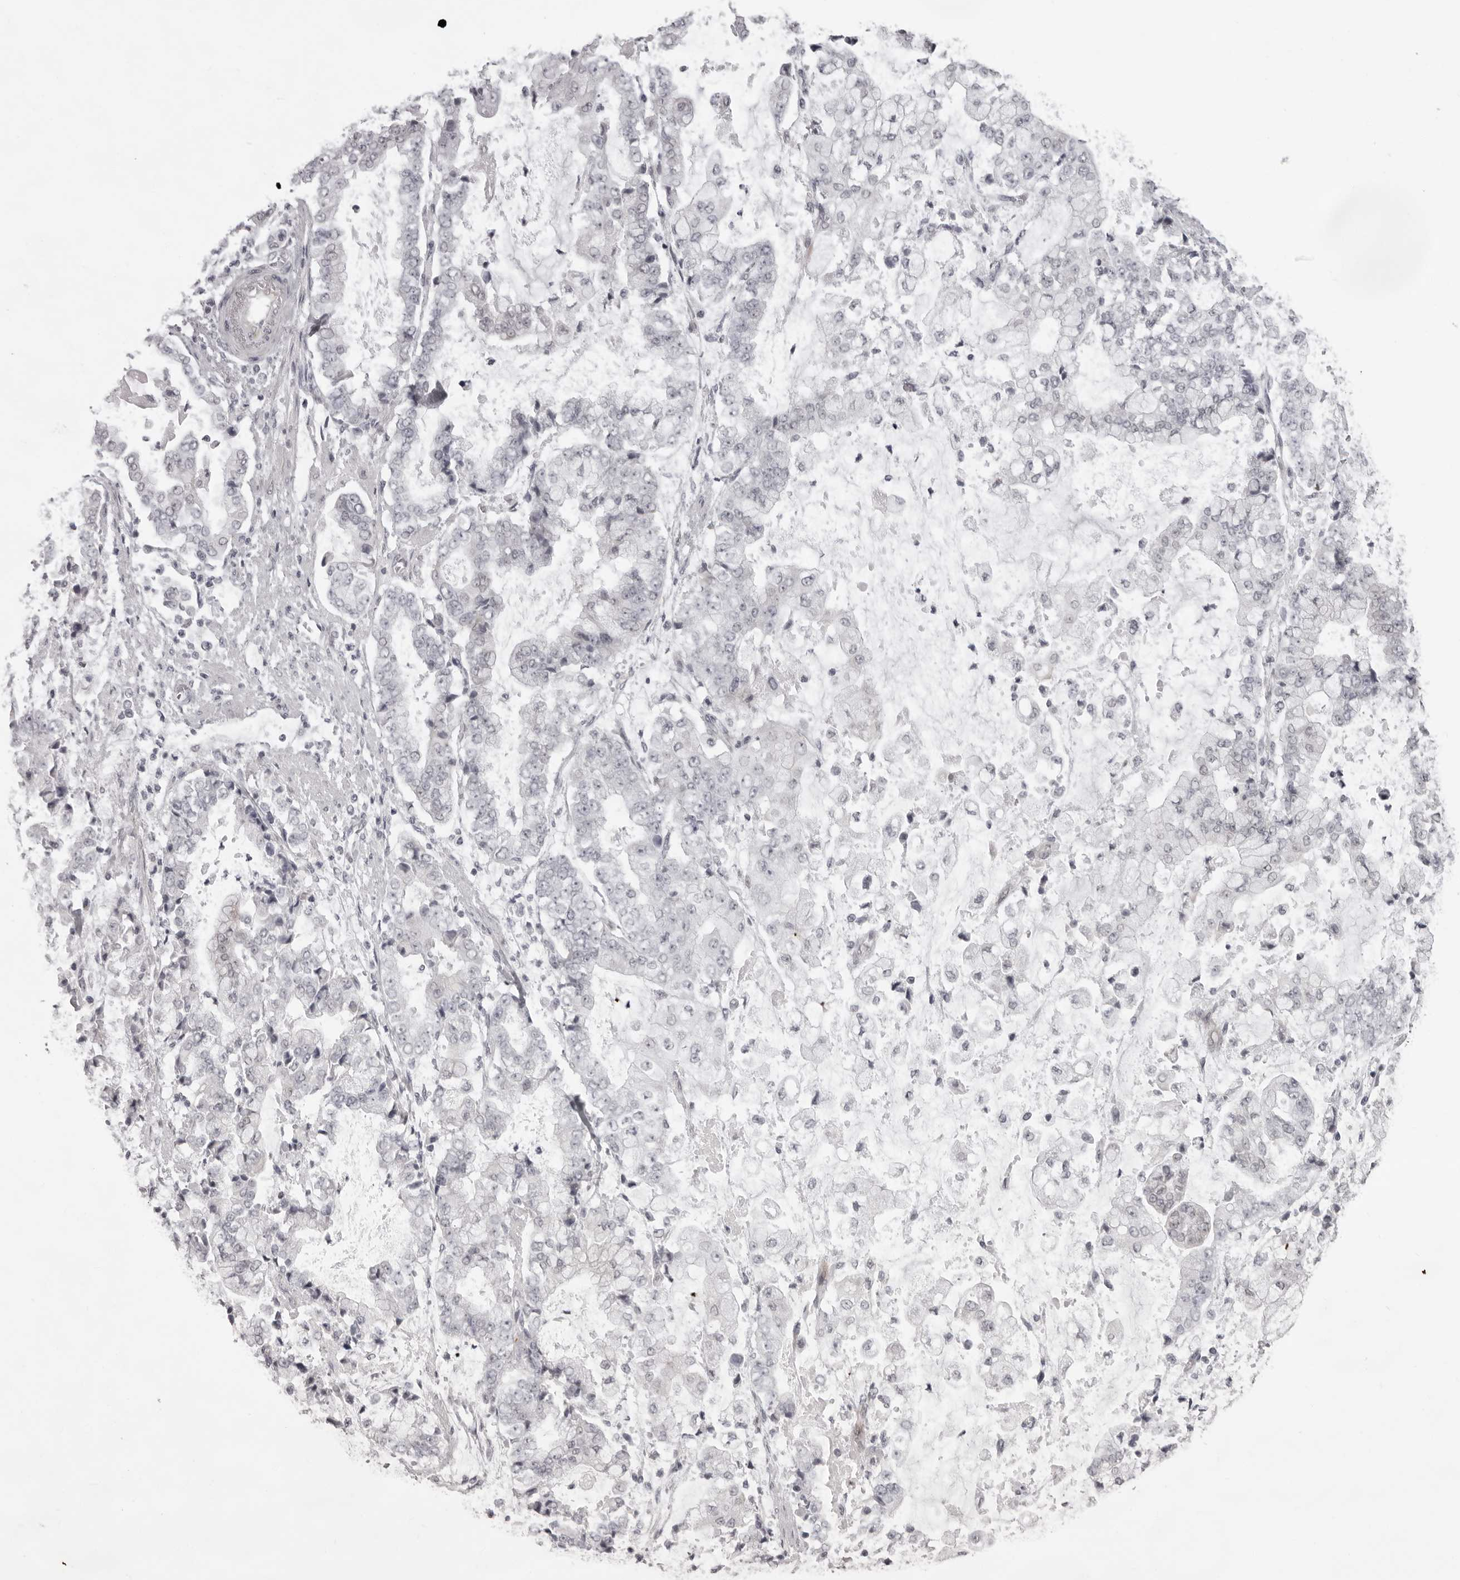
{"staining": {"intensity": "negative", "quantity": "none", "location": "none"}, "tissue": "stomach cancer", "cell_type": "Tumor cells", "image_type": "cancer", "snomed": [{"axis": "morphology", "description": "Adenocarcinoma, NOS"}, {"axis": "topography", "description": "Stomach"}], "caption": "Tumor cells are negative for protein expression in human stomach cancer.", "gene": "NUDT18", "patient": {"sex": "male", "age": 76}}